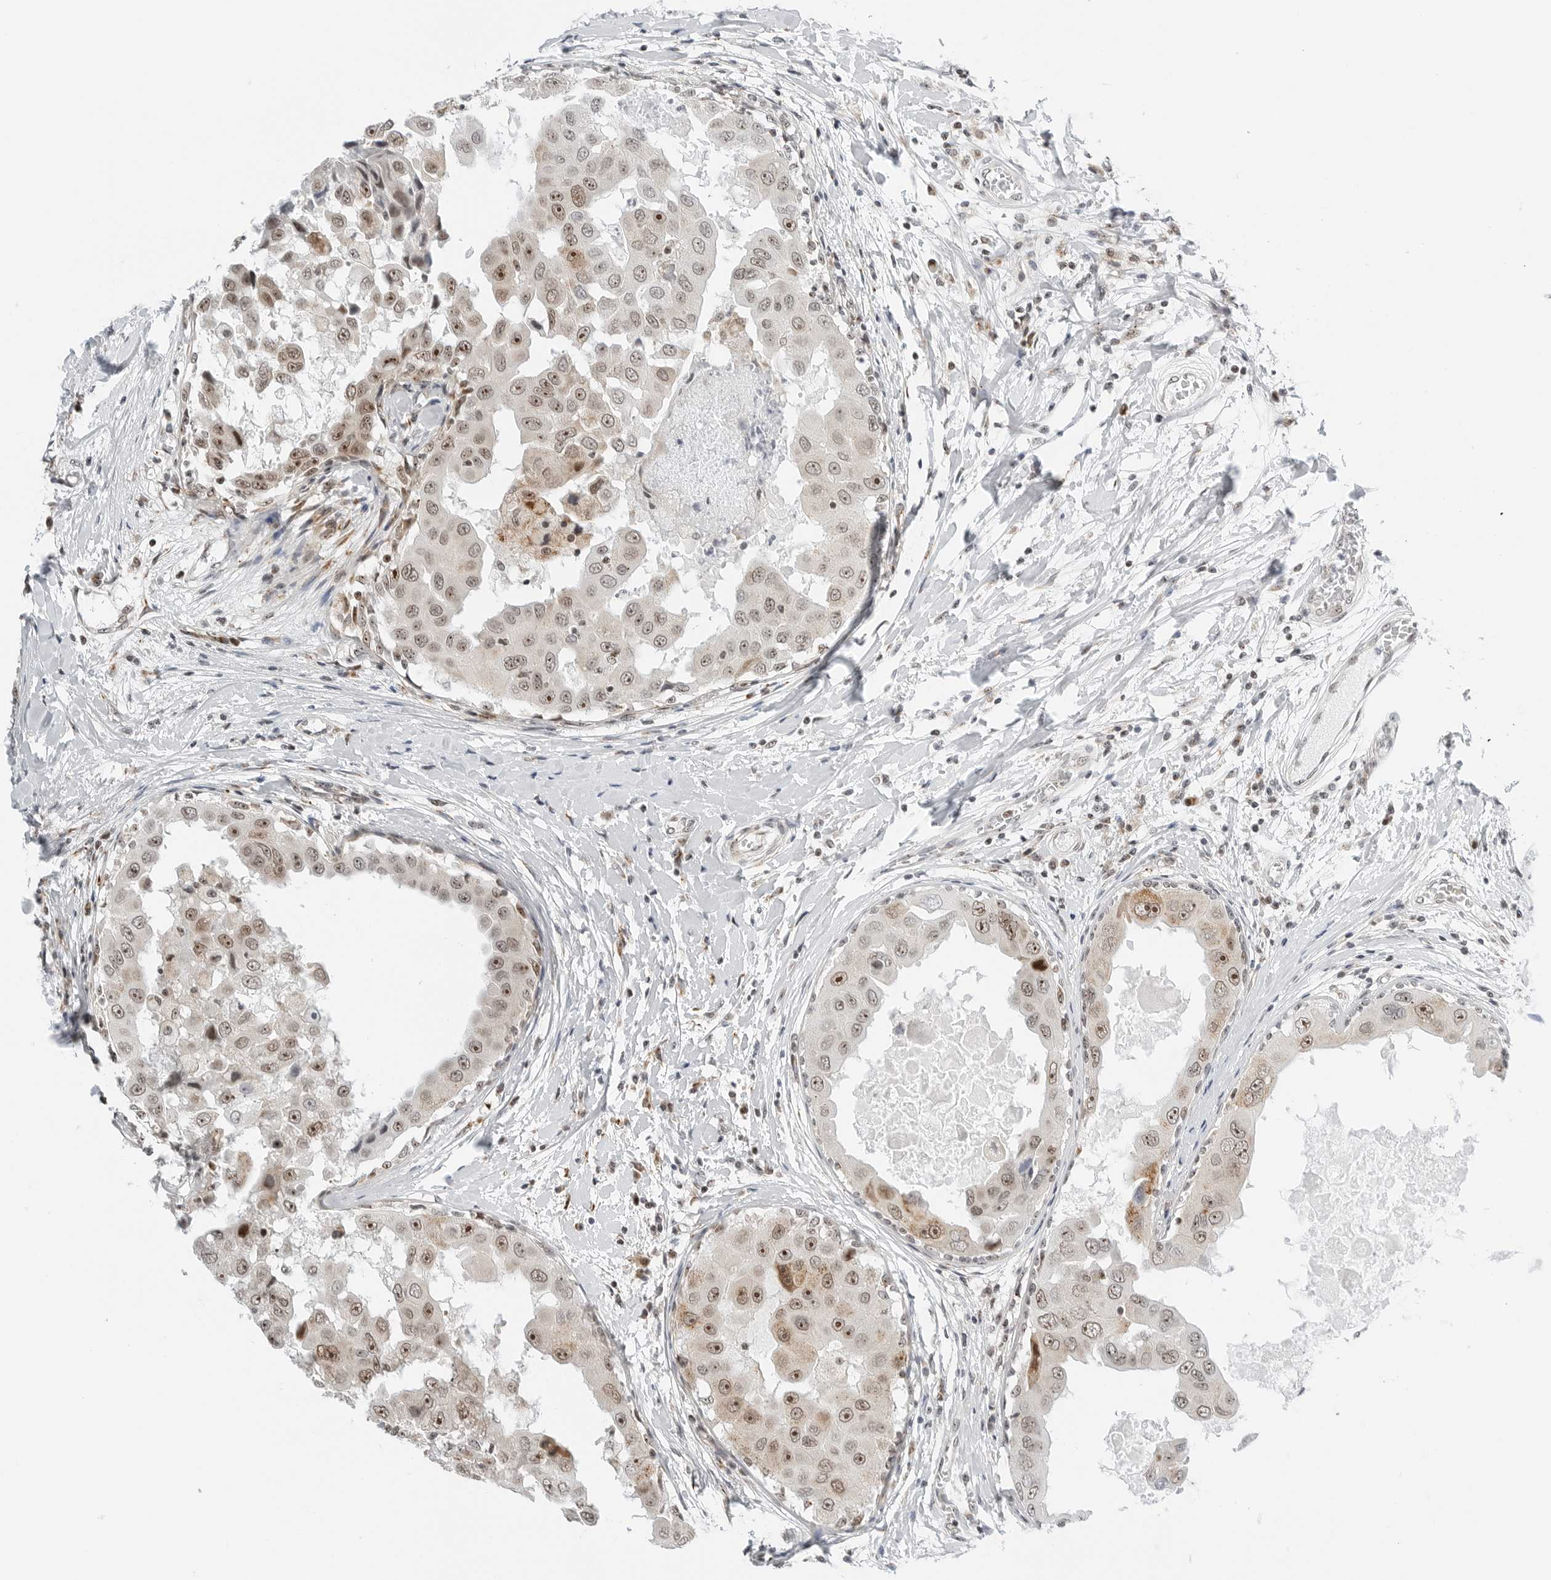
{"staining": {"intensity": "moderate", "quantity": ">75%", "location": "nuclear"}, "tissue": "breast cancer", "cell_type": "Tumor cells", "image_type": "cancer", "snomed": [{"axis": "morphology", "description": "Duct carcinoma"}, {"axis": "topography", "description": "Breast"}], "caption": "Immunohistochemical staining of human breast cancer (intraductal carcinoma) reveals medium levels of moderate nuclear protein expression in about >75% of tumor cells. The staining was performed using DAB, with brown indicating positive protein expression. Nuclei are stained blue with hematoxylin.", "gene": "RIMKLA", "patient": {"sex": "female", "age": 27}}